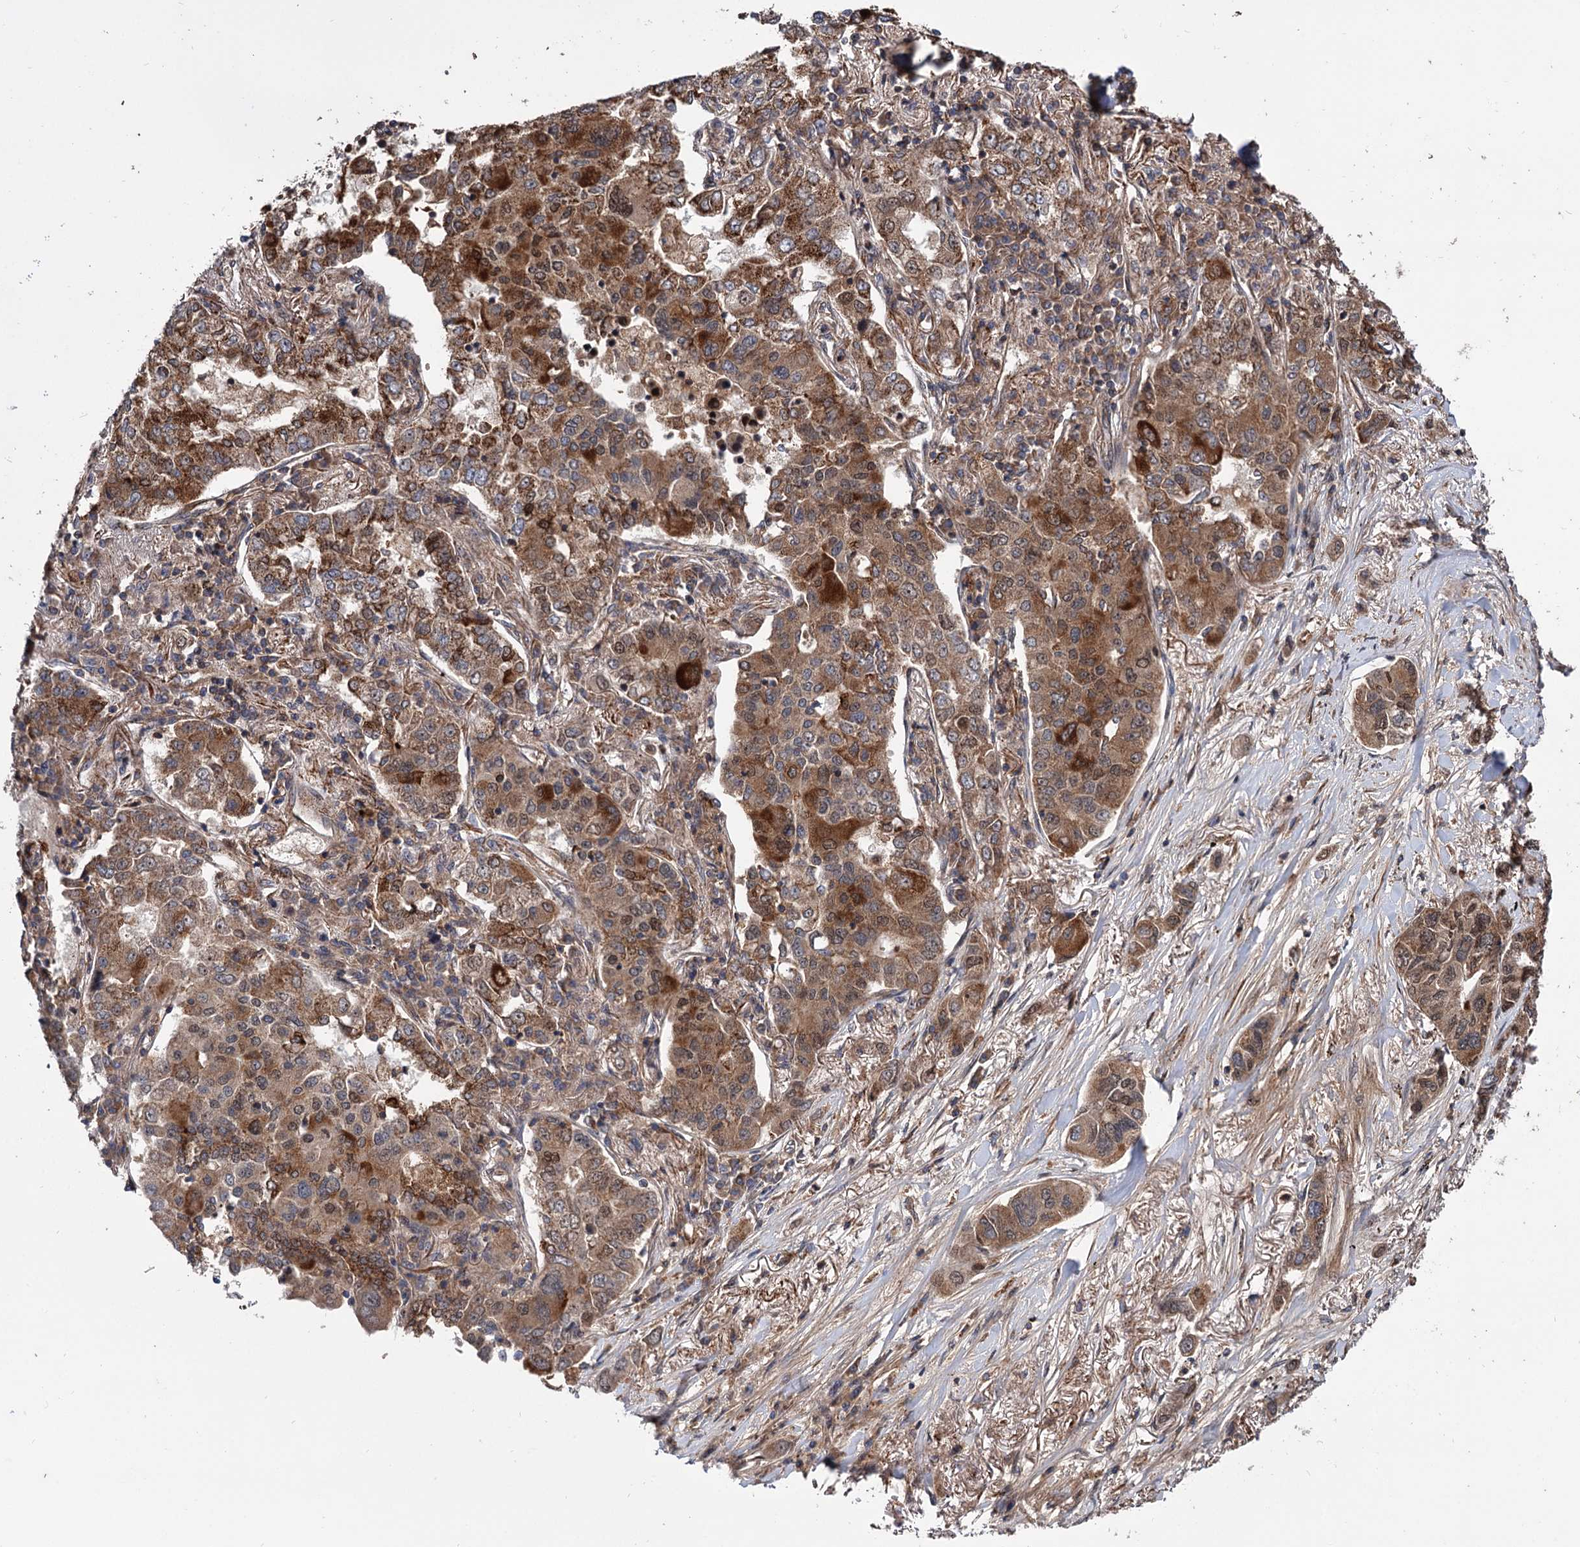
{"staining": {"intensity": "moderate", "quantity": ">75%", "location": "cytoplasmic/membranous"}, "tissue": "lung cancer", "cell_type": "Tumor cells", "image_type": "cancer", "snomed": [{"axis": "morphology", "description": "Adenocarcinoma, NOS"}, {"axis": "topography", "description": "Lung"}], "caption": "Immunohistochemical staining of lung adenocarcinoma exhibits medium levels of moderate cytoplasmic/membranous expression in approximately >75% of tumor cells.", "gene": "RNF111", "patient": {"sex": "male", "age": 49}}